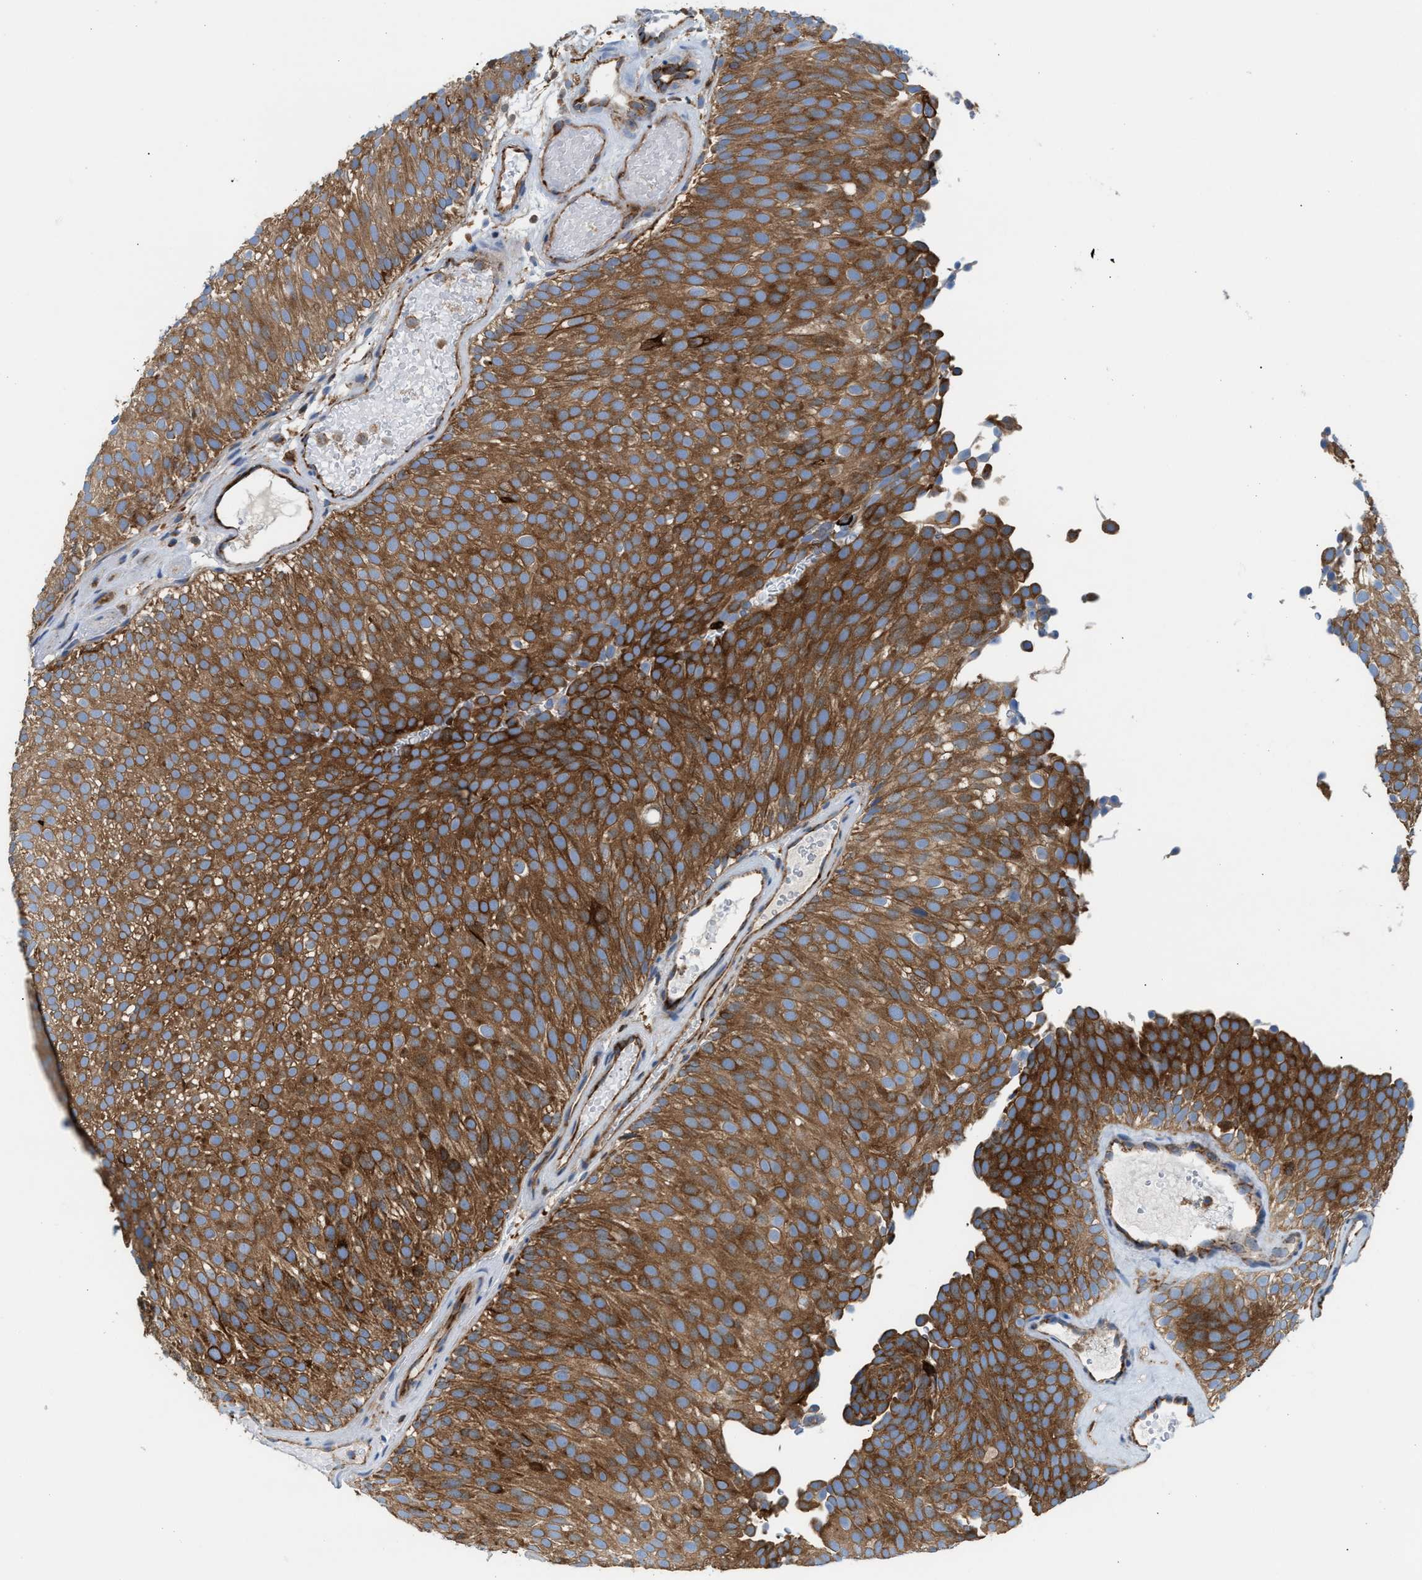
{"staining": {"intensity": "strong", "quantity": ">75%", "location": "cytoplasmic/membranous"}, "tissue": "urothelial cancer", "cell_type": "Tumor cells", "image_type": "cancer", "snomed": [{"axis": "morphology", "description": "Urothelial carcinoma, Low grade"}, {"axis": "topography", "description": "Urinary bladder"}], "caption": "Tumor cells show high levels of strong cytoplasmic/membranous expression in about >75% of cells in low-grade urothelial carcinoma.", "gene": "TBC1D15", "patient": {"sex": "male", "age": 78}}